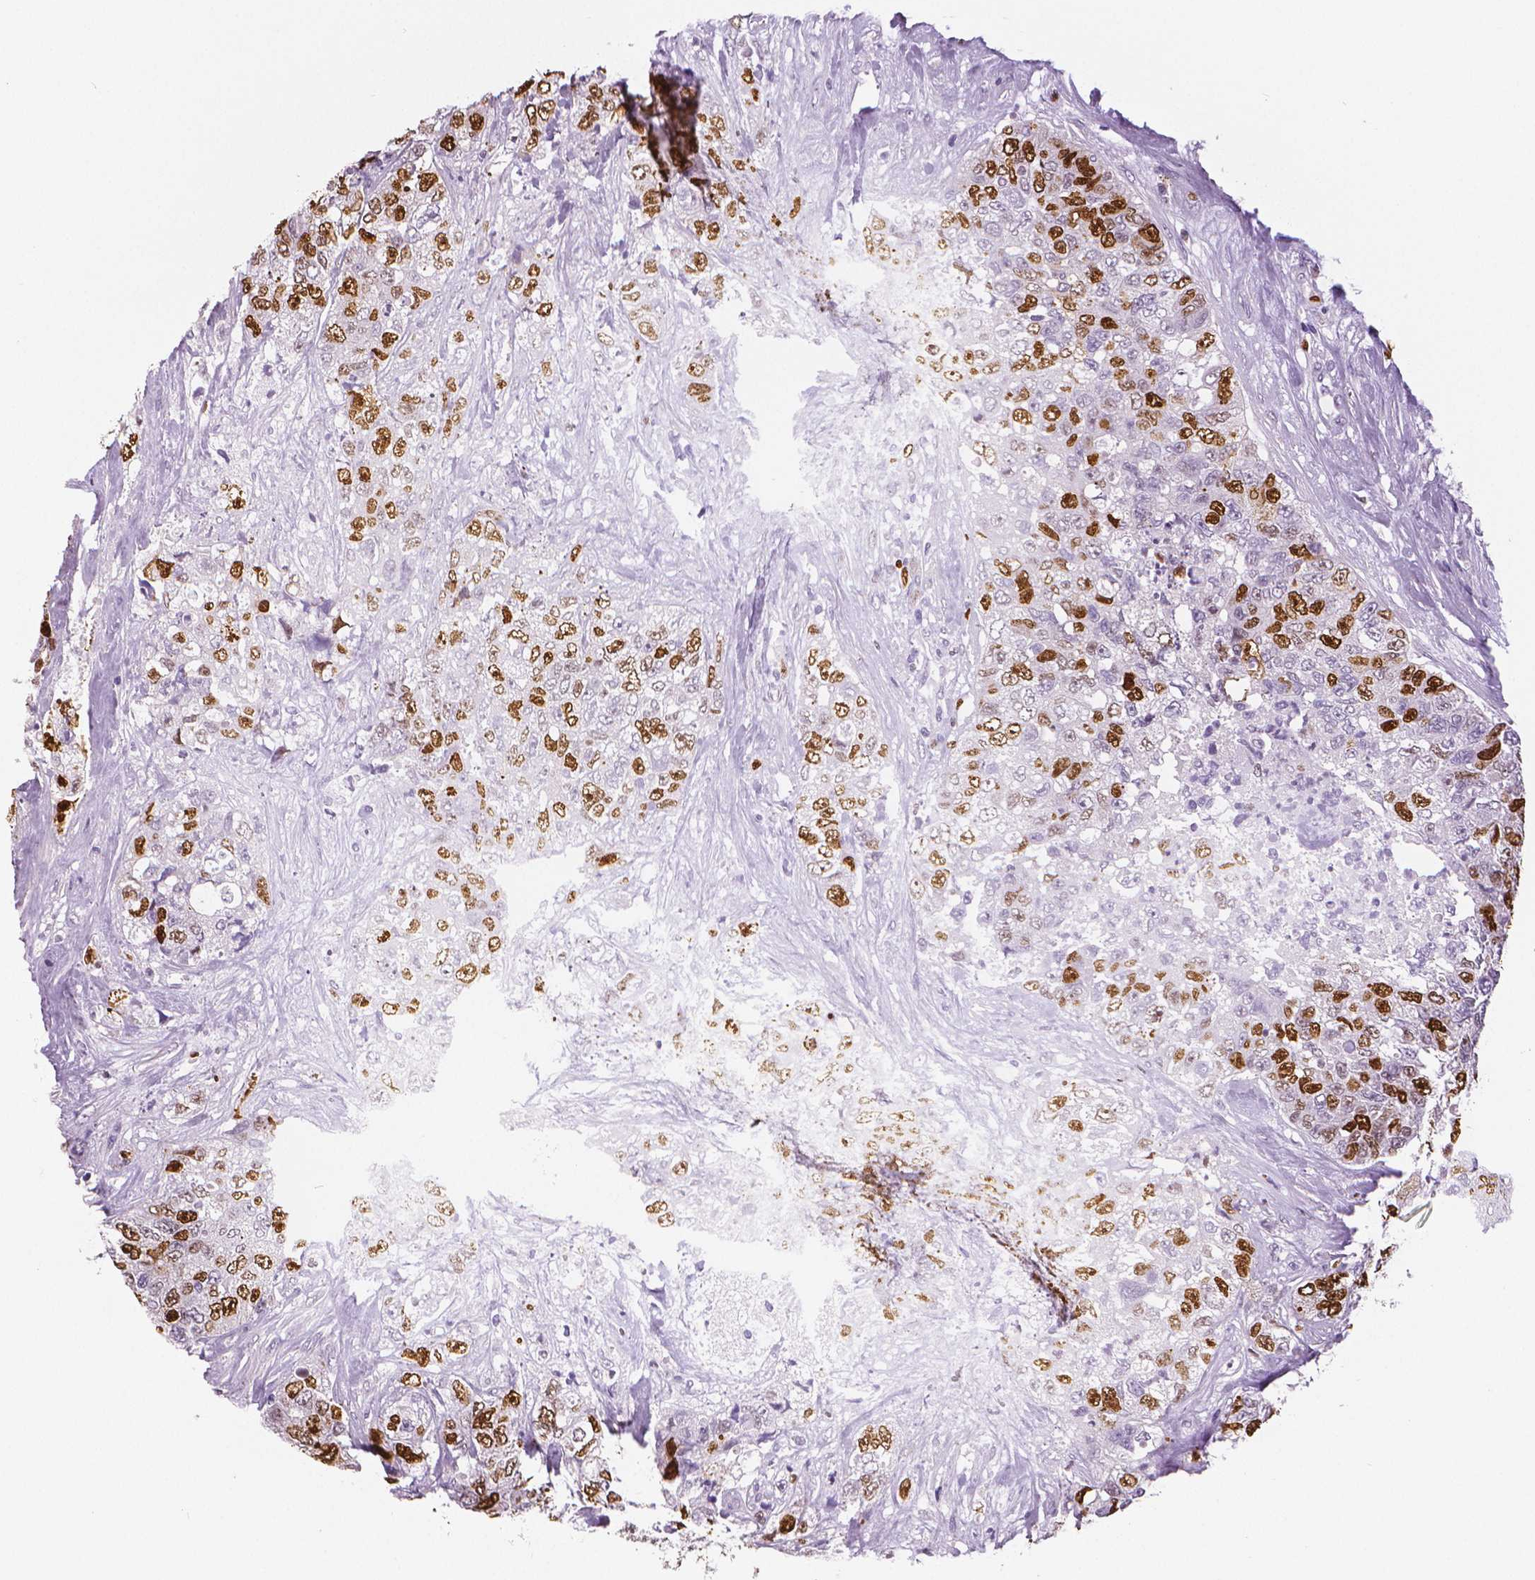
{"staining": {"intensity": "strong", "quantity": ">75%", "location": "nuclear"}, "tissue": "urothelial cancer", "cell_type": "Tumor cells", "image_type": "cancer", "snomed": [{"axis": "morphology", "description": "Urothelial carcinoma, High grade"}, {"axis": "topography", "description": "Urinary bladder"}], "caption": "Strong nuclear protein staining is appreciated in about >75% of tumor cells in urothelial cancer.", "gene": "MKI67", "patient": {"sex": "female", "age": 78}}